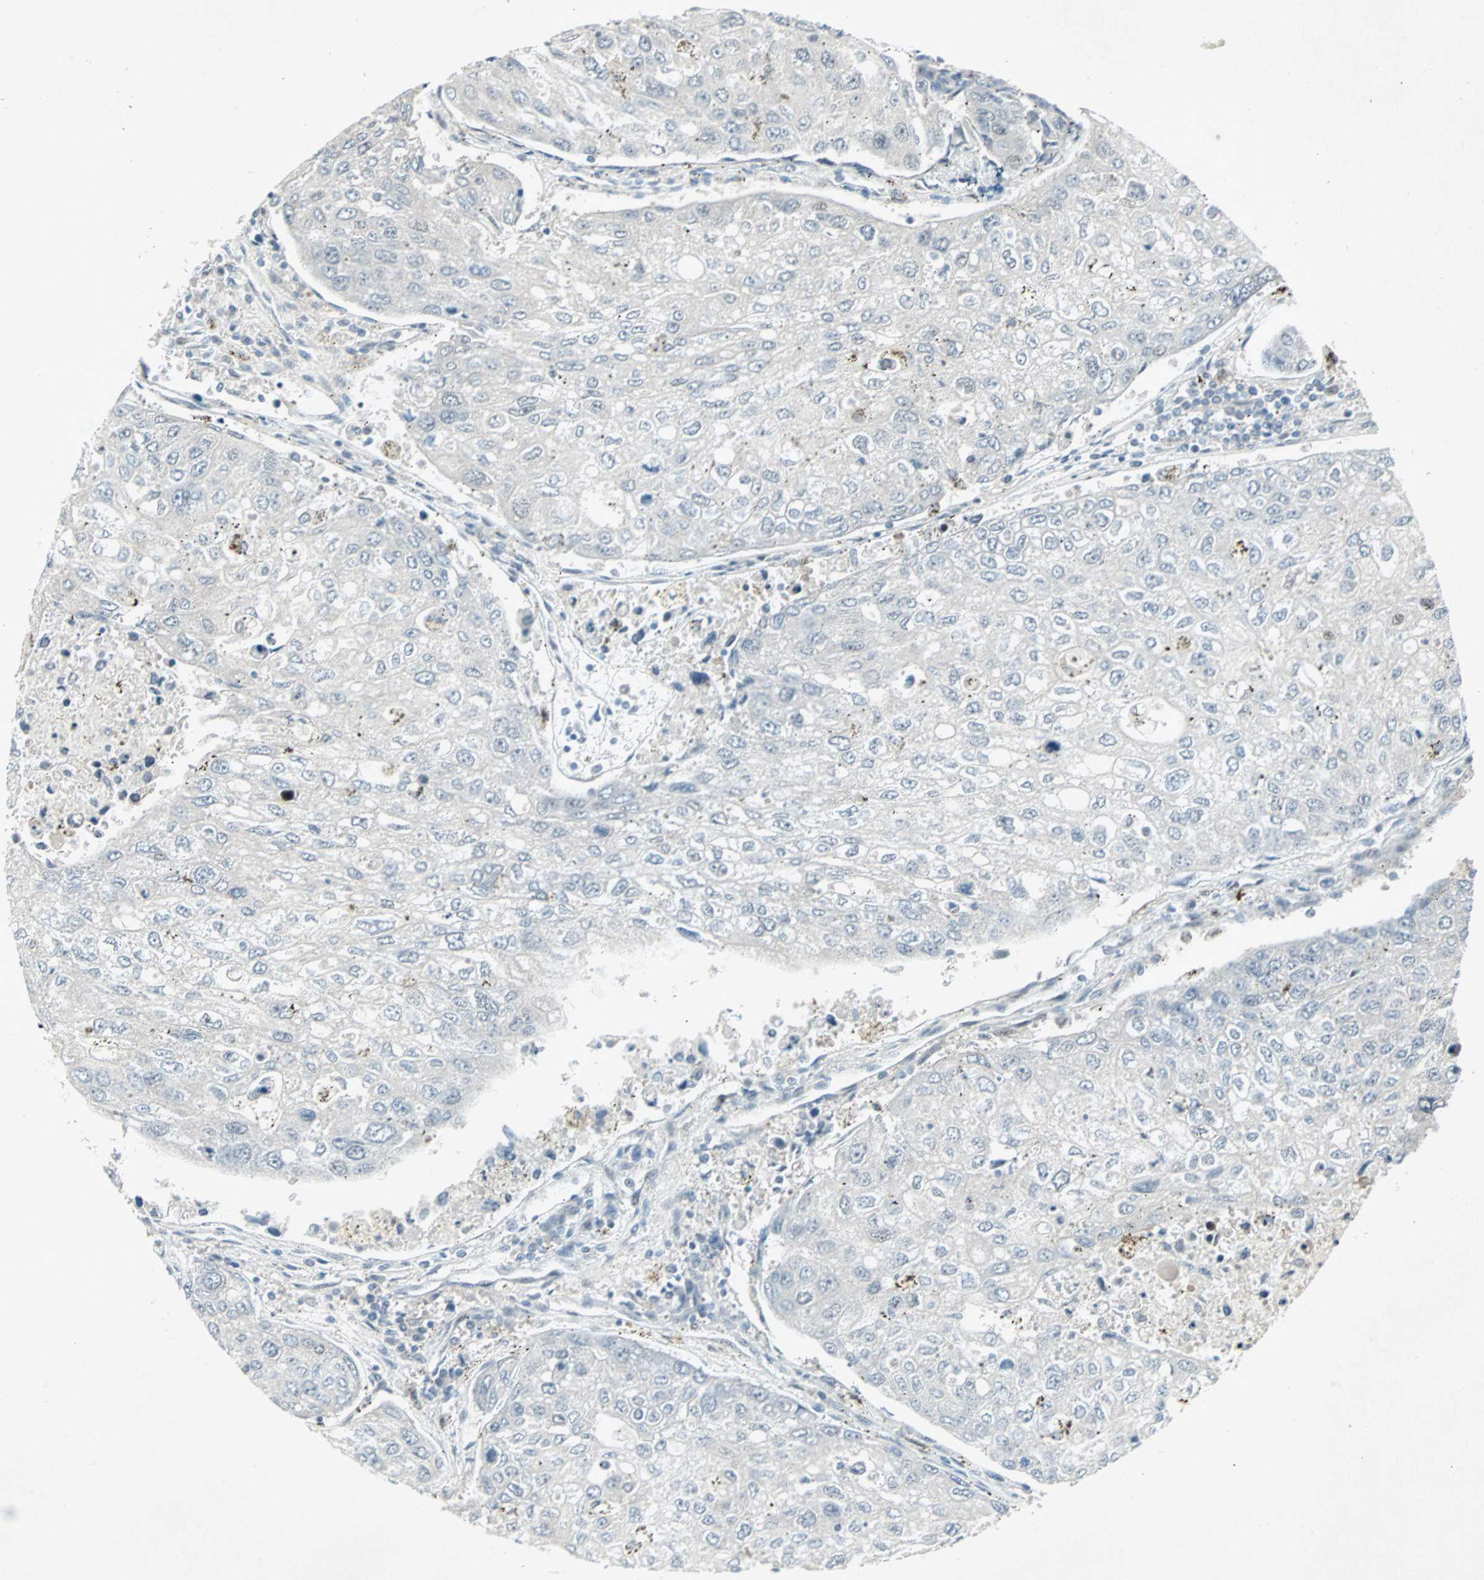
{"staining": {"intensity": "negative", "quantity": "none", "location": "none"}, "tissue": "urothelial cancer", "cell_type": "Tumor cells", "image_type": "cancer", "snomed": [{"axis": "morphology", "description": "Urothelial carcinoma, High grade"}, {"axis": "topography", "description": "Lymph node"}, {"axis": "topography", "description": "Urinary bladder"}], "caption": "High magnification brightfield microscopy of high-grade urothelial carcinoma stained with DAB (3,3'-diaminobenzidine) (brown) and counterstained with hematoxylin (blue): tumor cells show no significant staining.", "gene": "LANCL3", "patient": {"sex": "male", "age": 51}}